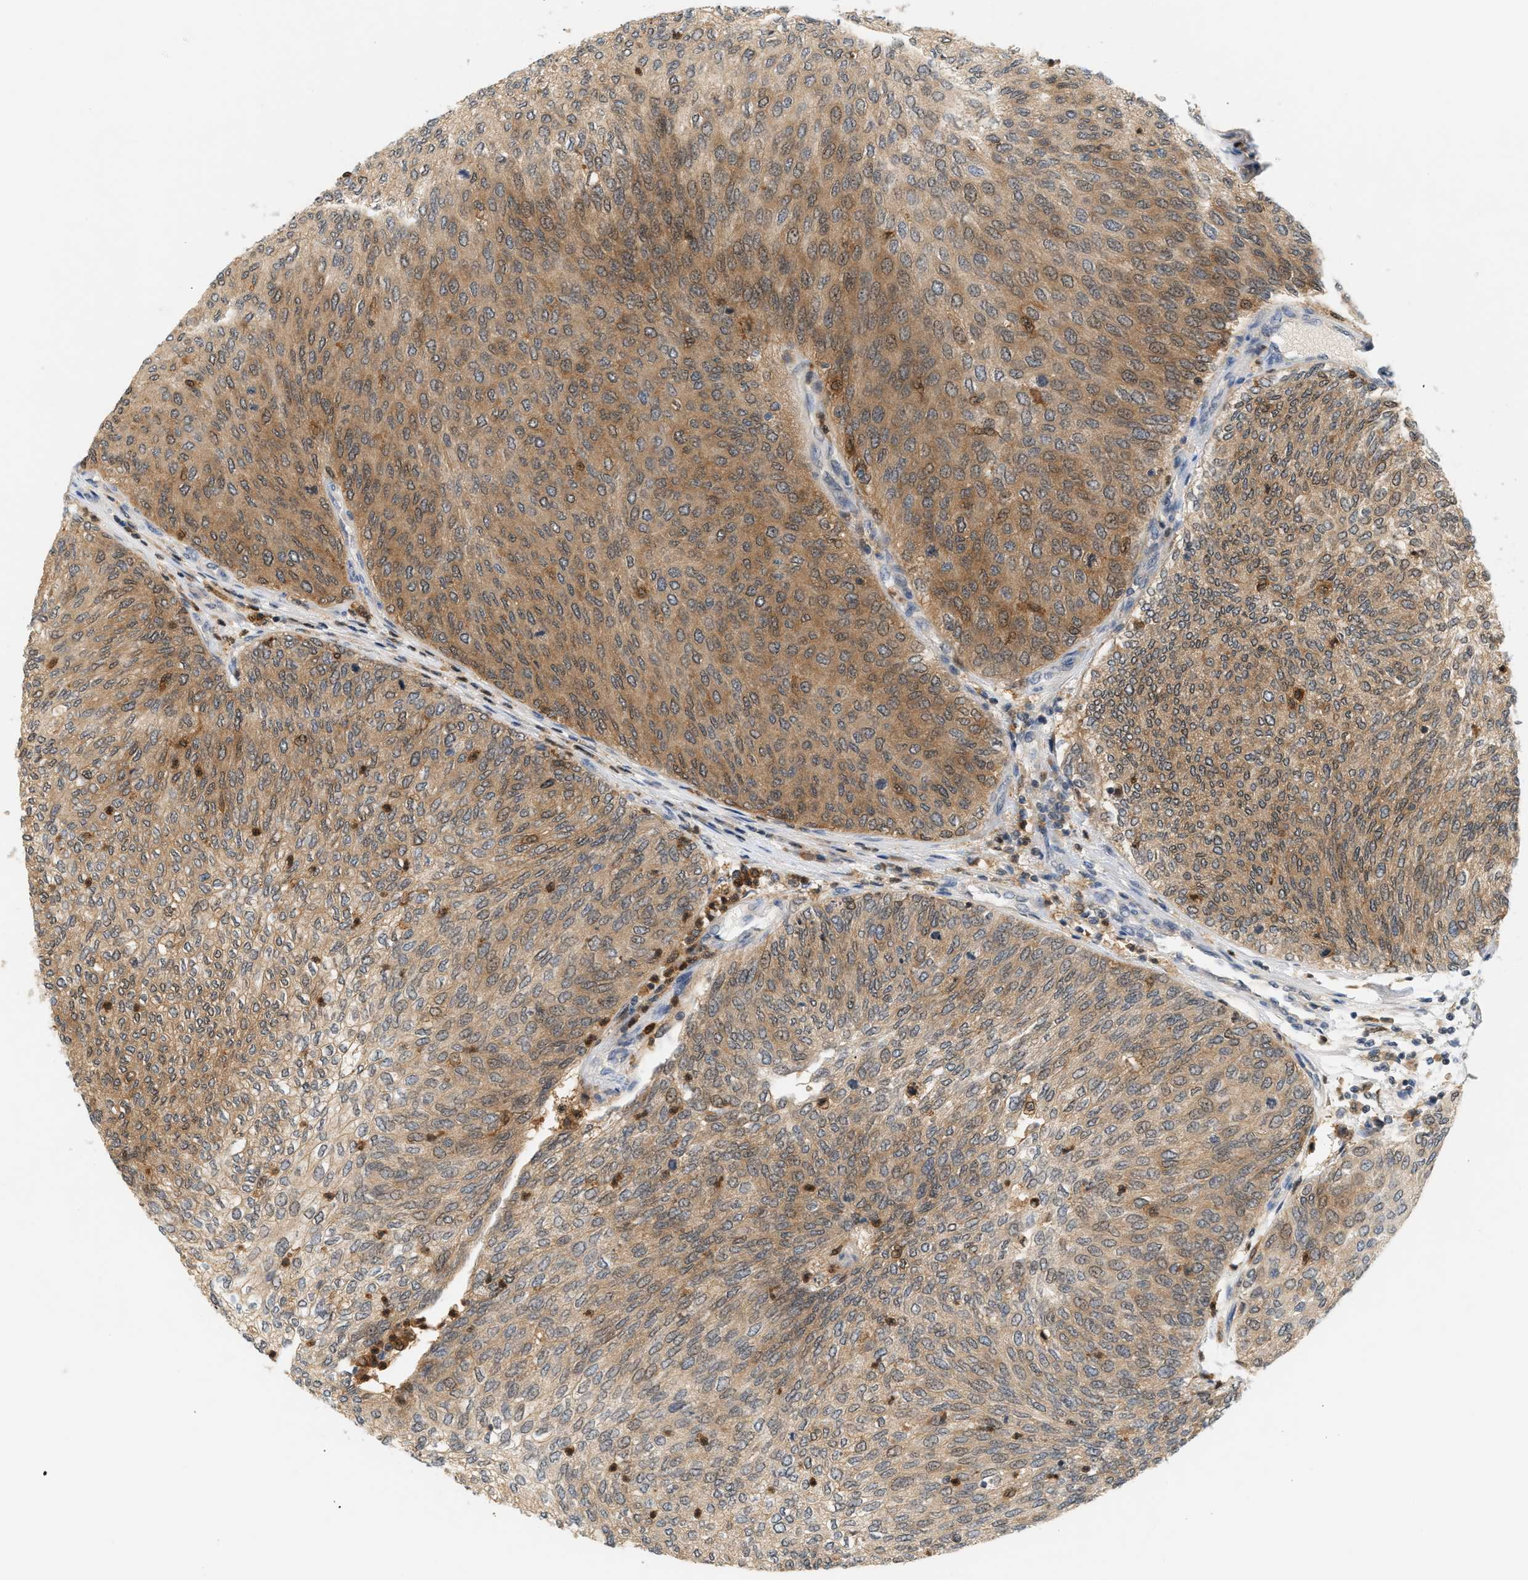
{"staining": {"intensity": "moderate", "quantity": ">75%", "location": "cytoplasmic/membranous"}, "tissue": "urothelial cancer", "cell_type": "Tumor cells", "image_type": "cancer", "snomed": [{"axis": "morphology", "description": "Urothelial carcinoma, Low grade"}, {"axis": "topography", "description": "Urinary bladder"}], "caption": "This image demonstrates urothelial cancer stained with immunohistochemistry (IHC) to label a protein in brown. The cytoplasmic/membranous of tumor cells show moderate positivity for the protein. Nuclei are counter-stained blue.", "gene": "PYCARD", "patient": {"sex": "female", "age": 79}}